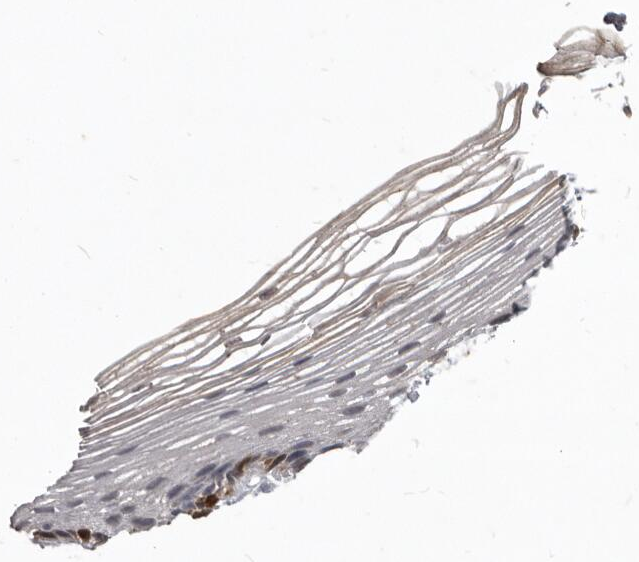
{"staining": {"intensity": "moderate", "quantity": "<25%", "location": "cytoplasmic/membranous,nuclear"}, "tissue": "vagina", "cell_type": "Squamous epithelial cells", "image_type": "normal", "snomed": [{"axis": "morphology", "description": "Normal tissue, NOS"}, {"axis": "topography", "description": "Vagina"}], "caption": "Immunohistochemistry (IHC) staining of normal vagina, which displays low levels of moderate cytoplasmic/membranous,nuclear expression in about <25% of squamous epithelial cells indicating moderate cytoplasmic/membranous,nuclear protein expression. The staining was performed using DAB (brown) for protein detection and nuclei were counterstained in hematoxylin (blue).", "gene": "SULT1E1", "patient": {"sex": "female", "age": 46}}